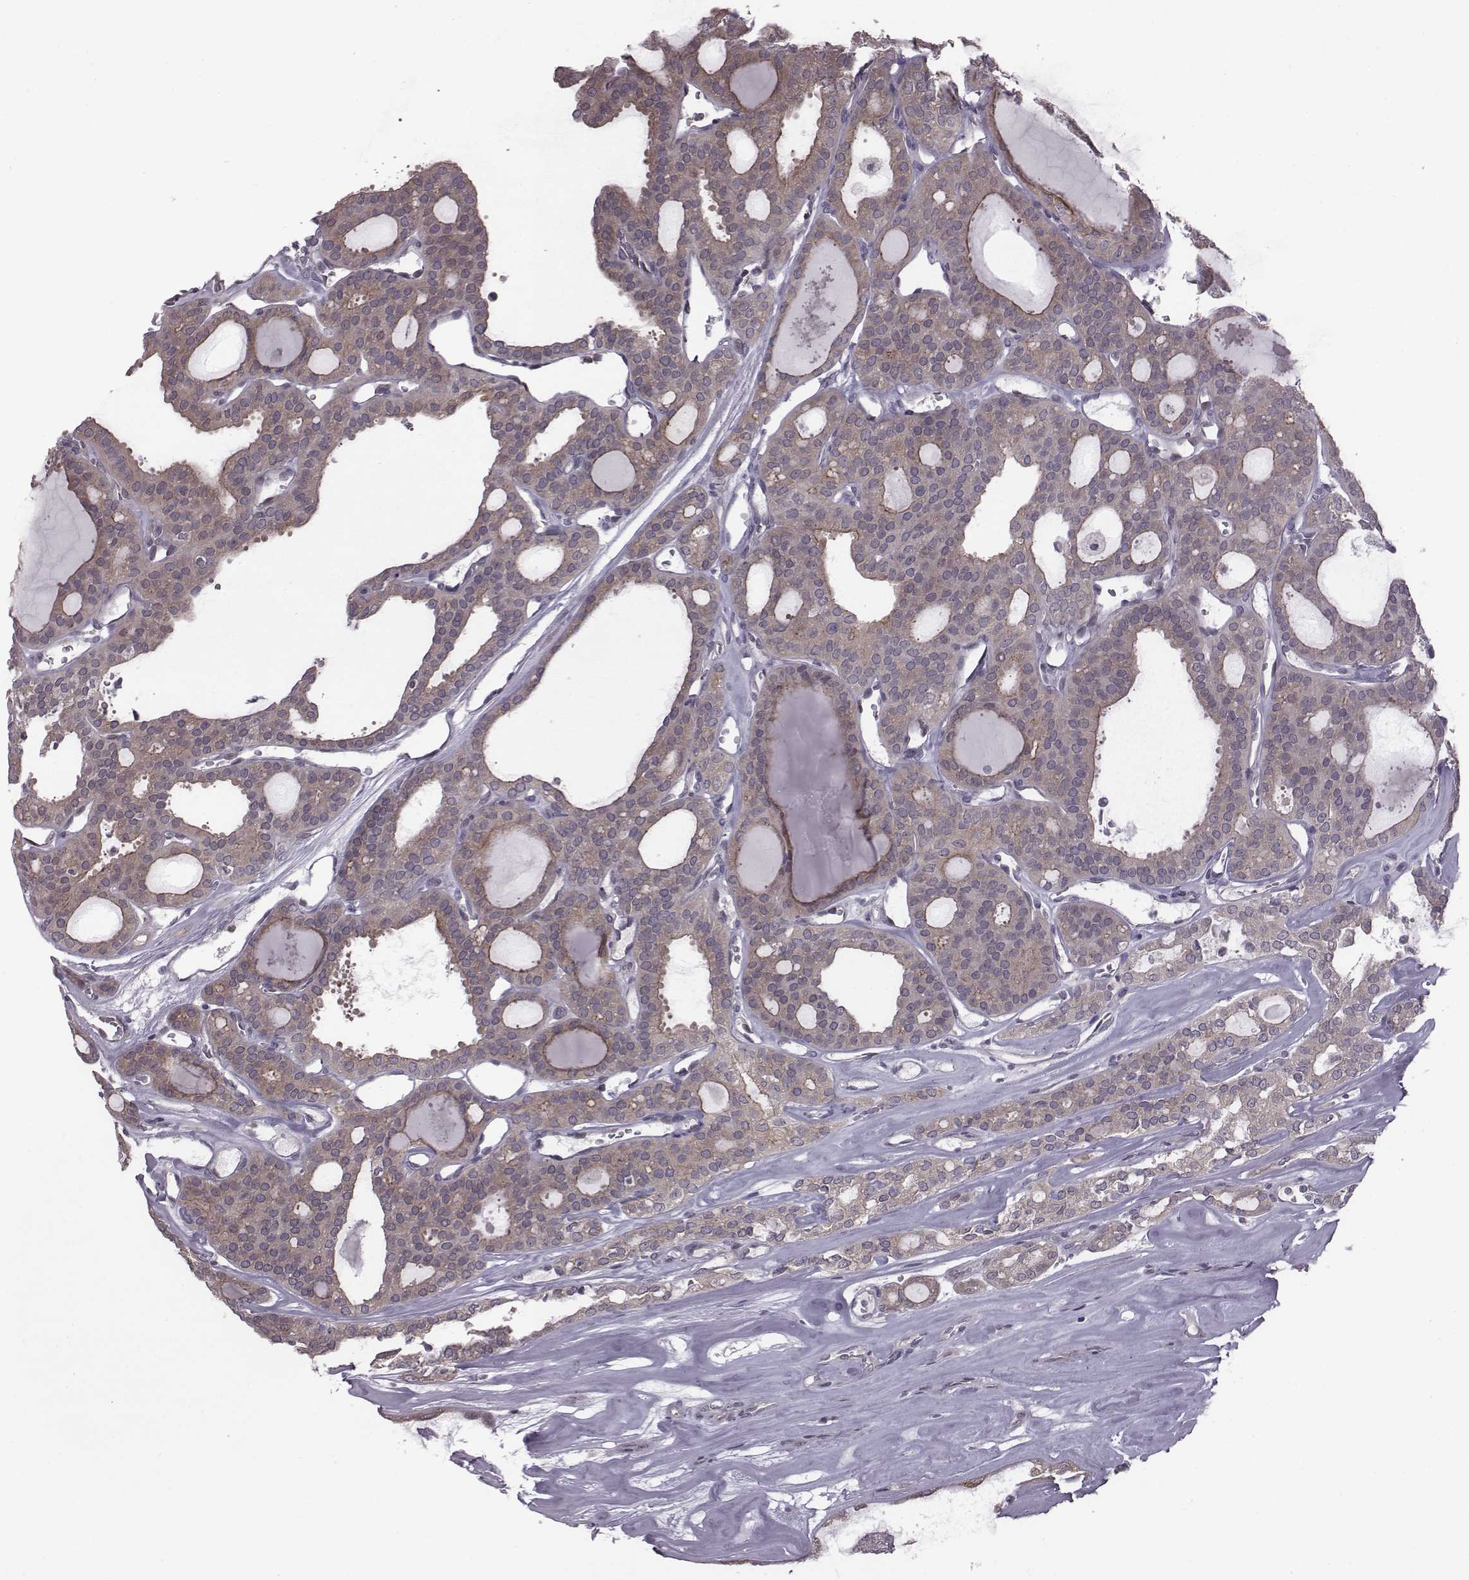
{"staining": {"intensity": "weak", "quantity": "25%-75%", "location": "cytoplasmic/membranous"}, "tissue": "thyroid cancer", "cell_type": "Tumor cells", "image_type": "cancer", "snomed": [{"axis": "morphology", "description": "Follicular adenoma carcinoma, NOS"}, {"axis": "topography", "description": "Thyroid gland"}], "caption": "Weak cytoplasmic/membranous expression is appreciated in about 25%-75% of tumor cells in thyroid follicular adenoma carcinoma.", "gene": "BICDL1", "patient": {"sex": "male", "age": 75}}